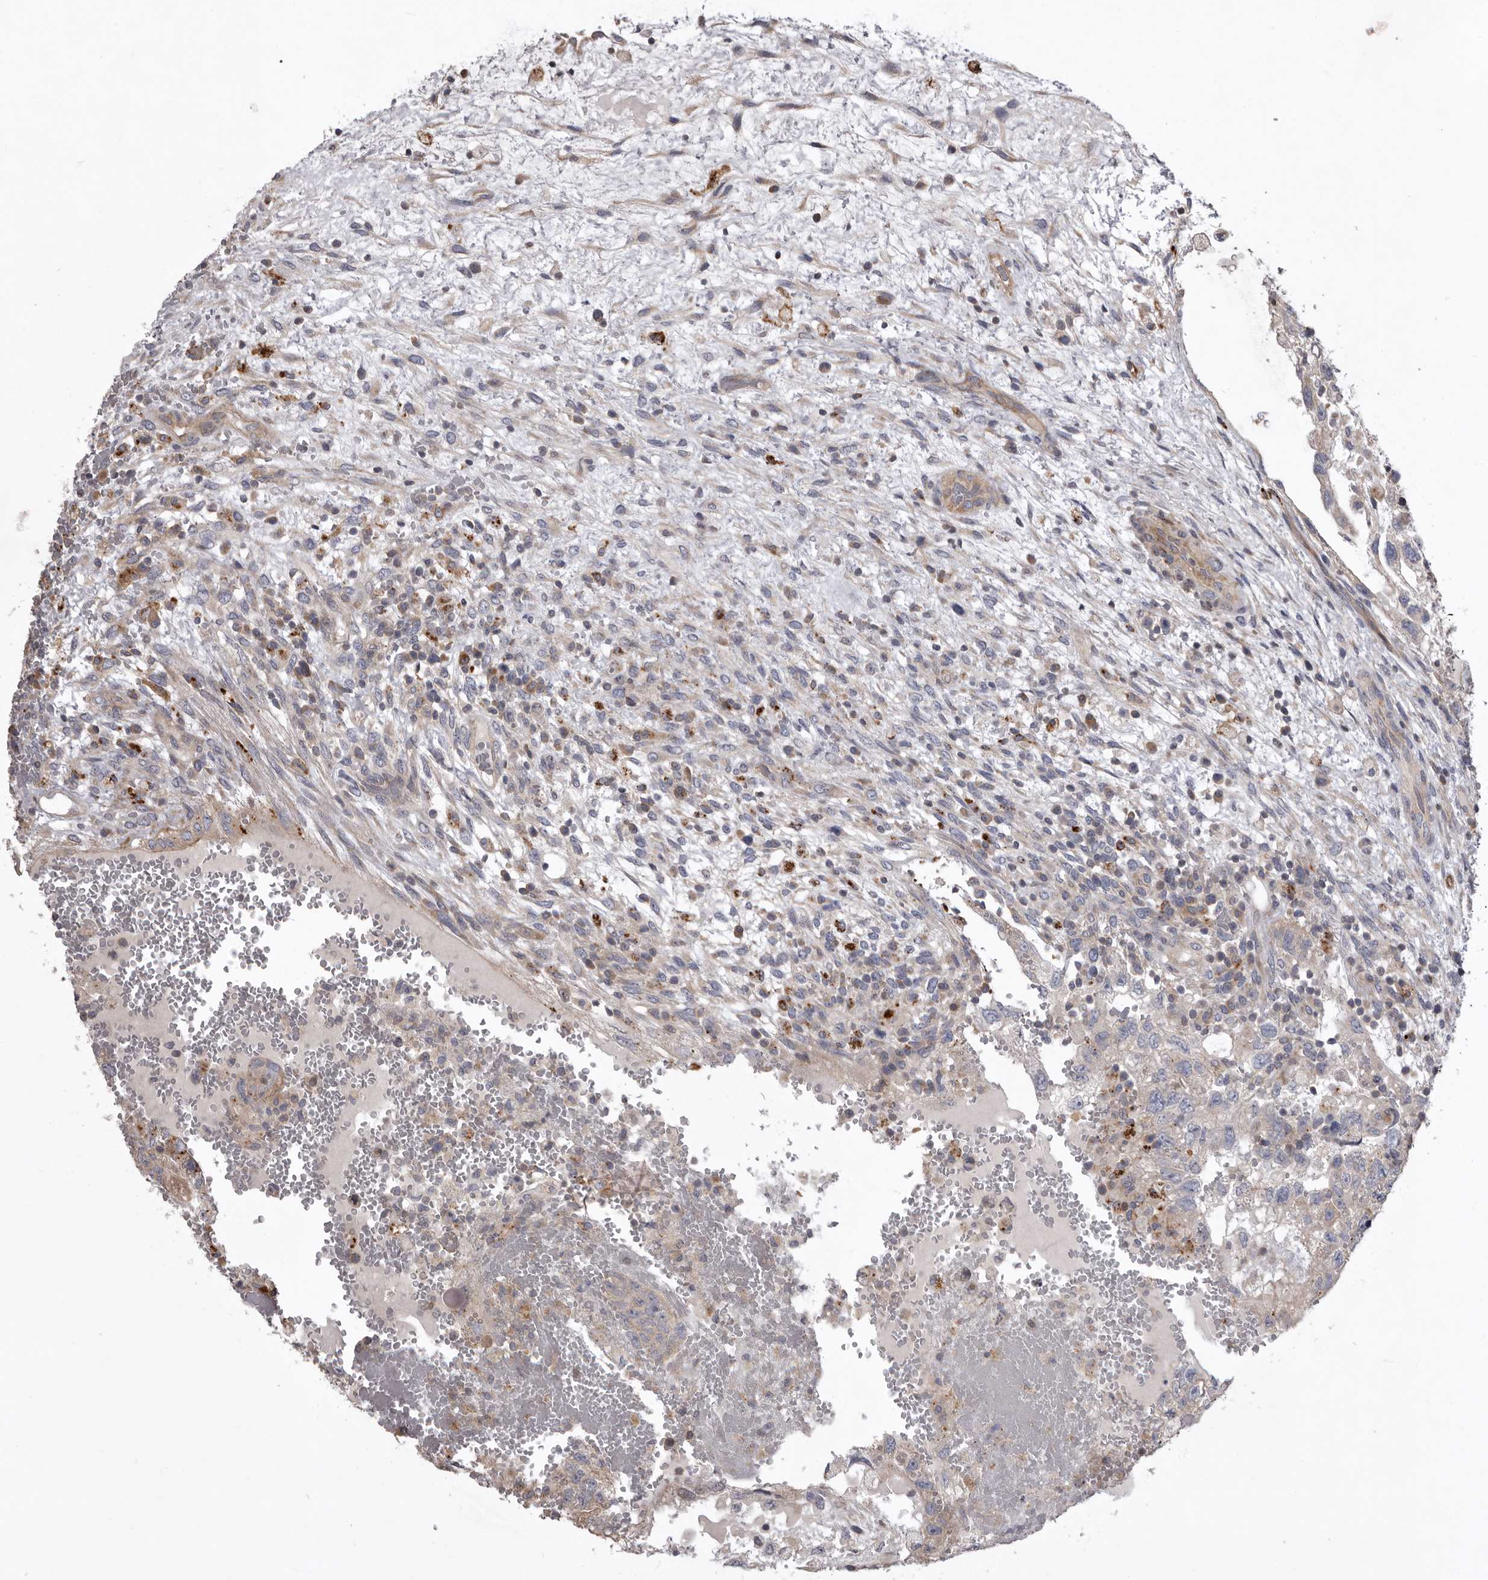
{"staining": {"intensity": "weak", "quantity": "<25%", "location": "cytoplasmic/membranous"}, "tissue": "testis cancer", "cell_type": "Tumor cells", "image_type": "cancer", "snomed": [{"axis": "morphology", "description": "Carcinoma, Embryonal, NOS"}, {"axis": "topography", "description": "Testis"}], "caption": "The immunohistochemistry image has no significant staining in tumor cells of embryonal carcinoma (testis) tissue. (DAB (3,3'-diaminobenzidine) IHC visualized using brightfield microscopy, high magnification).", "gene": "WDR47", "patient": {"sex": "male", "age": 36}}